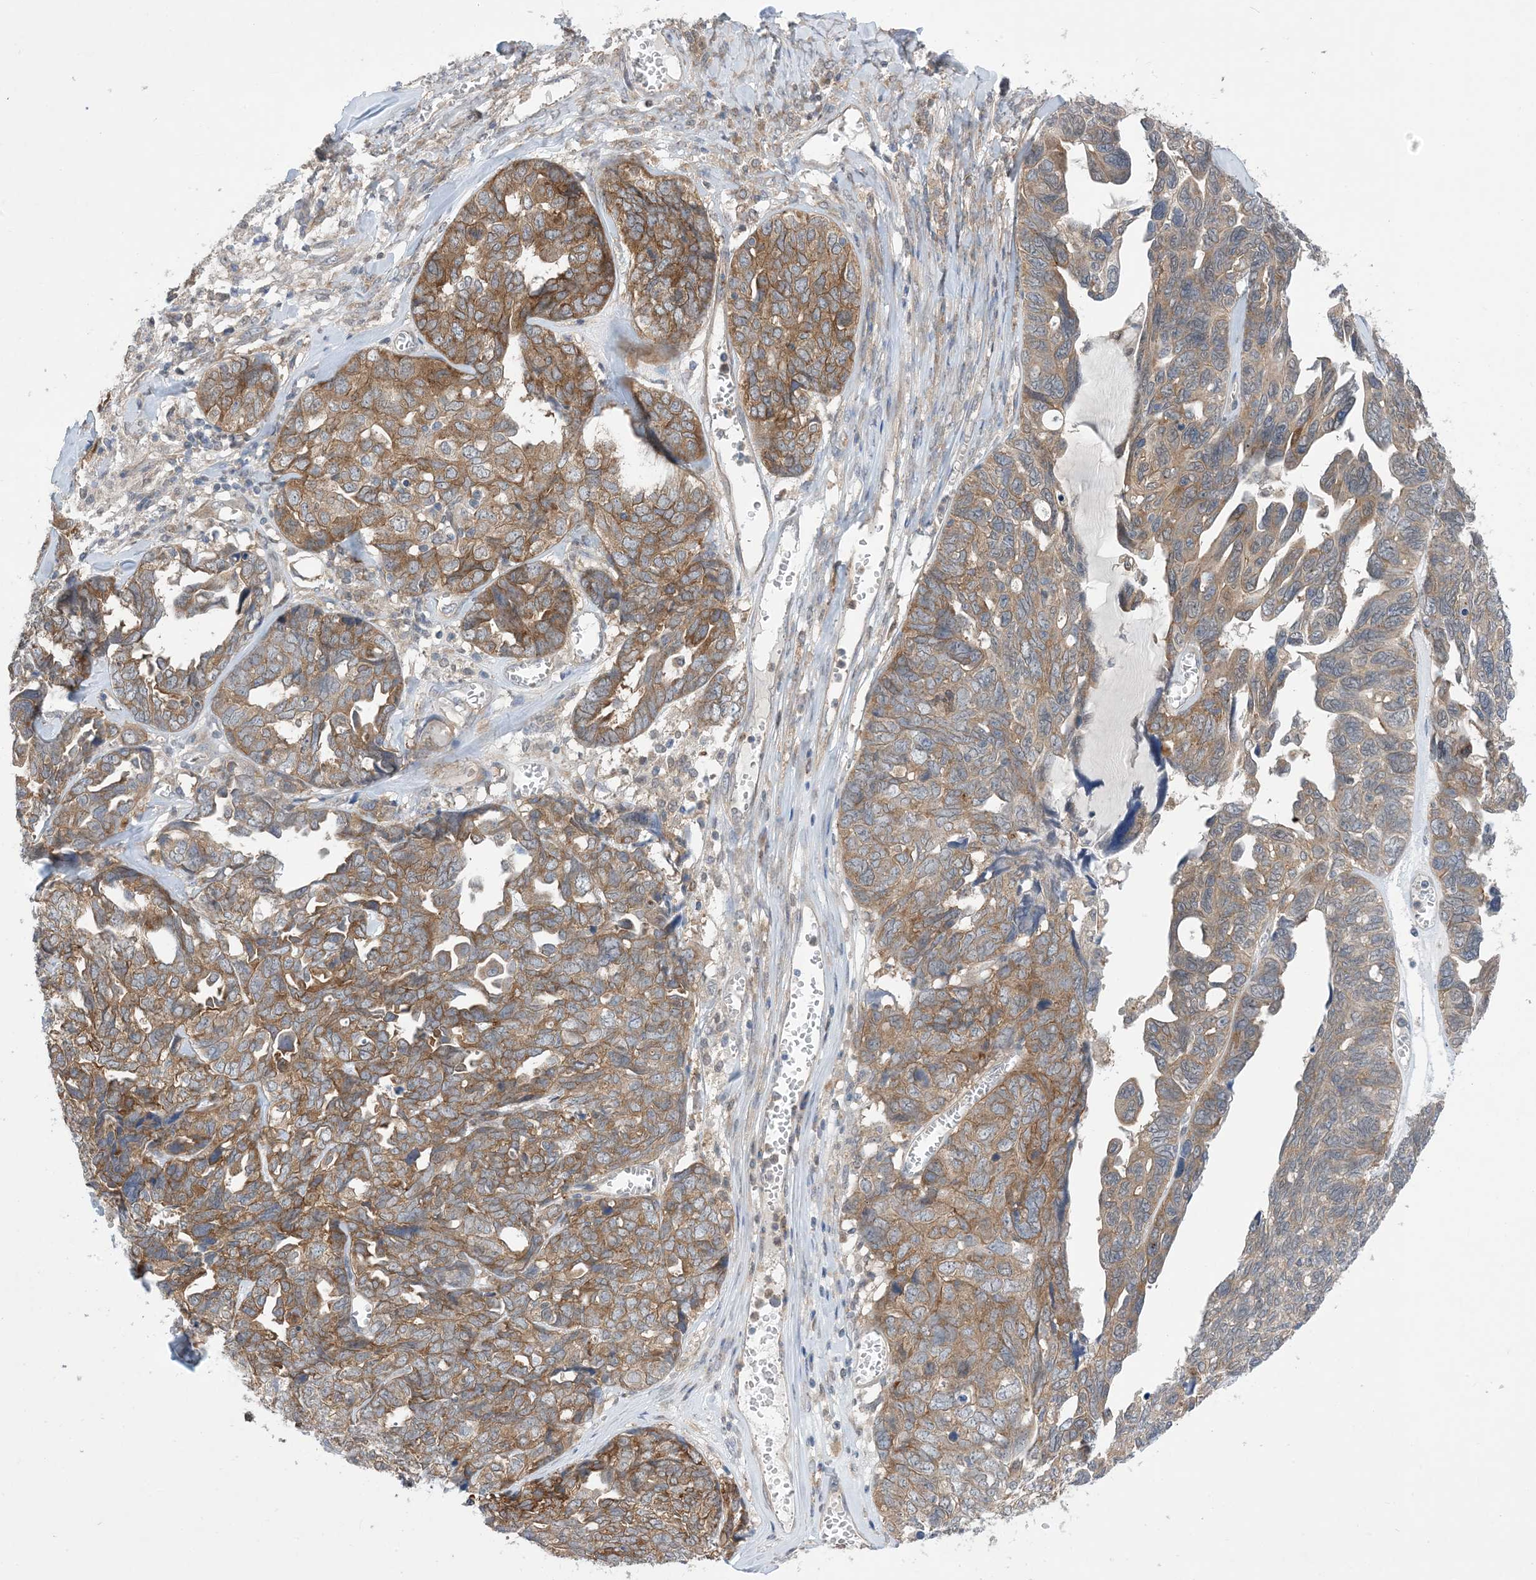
{"staining": {"intensity": "moderate", "quantity": "25%-75%", "location": "cytoplasmic/membranous"}, "tissue": "ovarian cancer", "cell_type": "Tumor cells", "image_type": "cancer", "snomed": [{"axis": "morphology", "description": "Cystadenocarcinoma, serous, NOS"}, {"axis": "topography", "description": "Ovary"}], "caption": "Immunohistochemical staining of human serous cystadenocarcinoma (ovarian) displays moderate cytoplasmic/membranous protein positivity in about 25%-75% of tumor cells.", "gene": "EHBP1", "patient": {"sex": "female", "age": 79}}